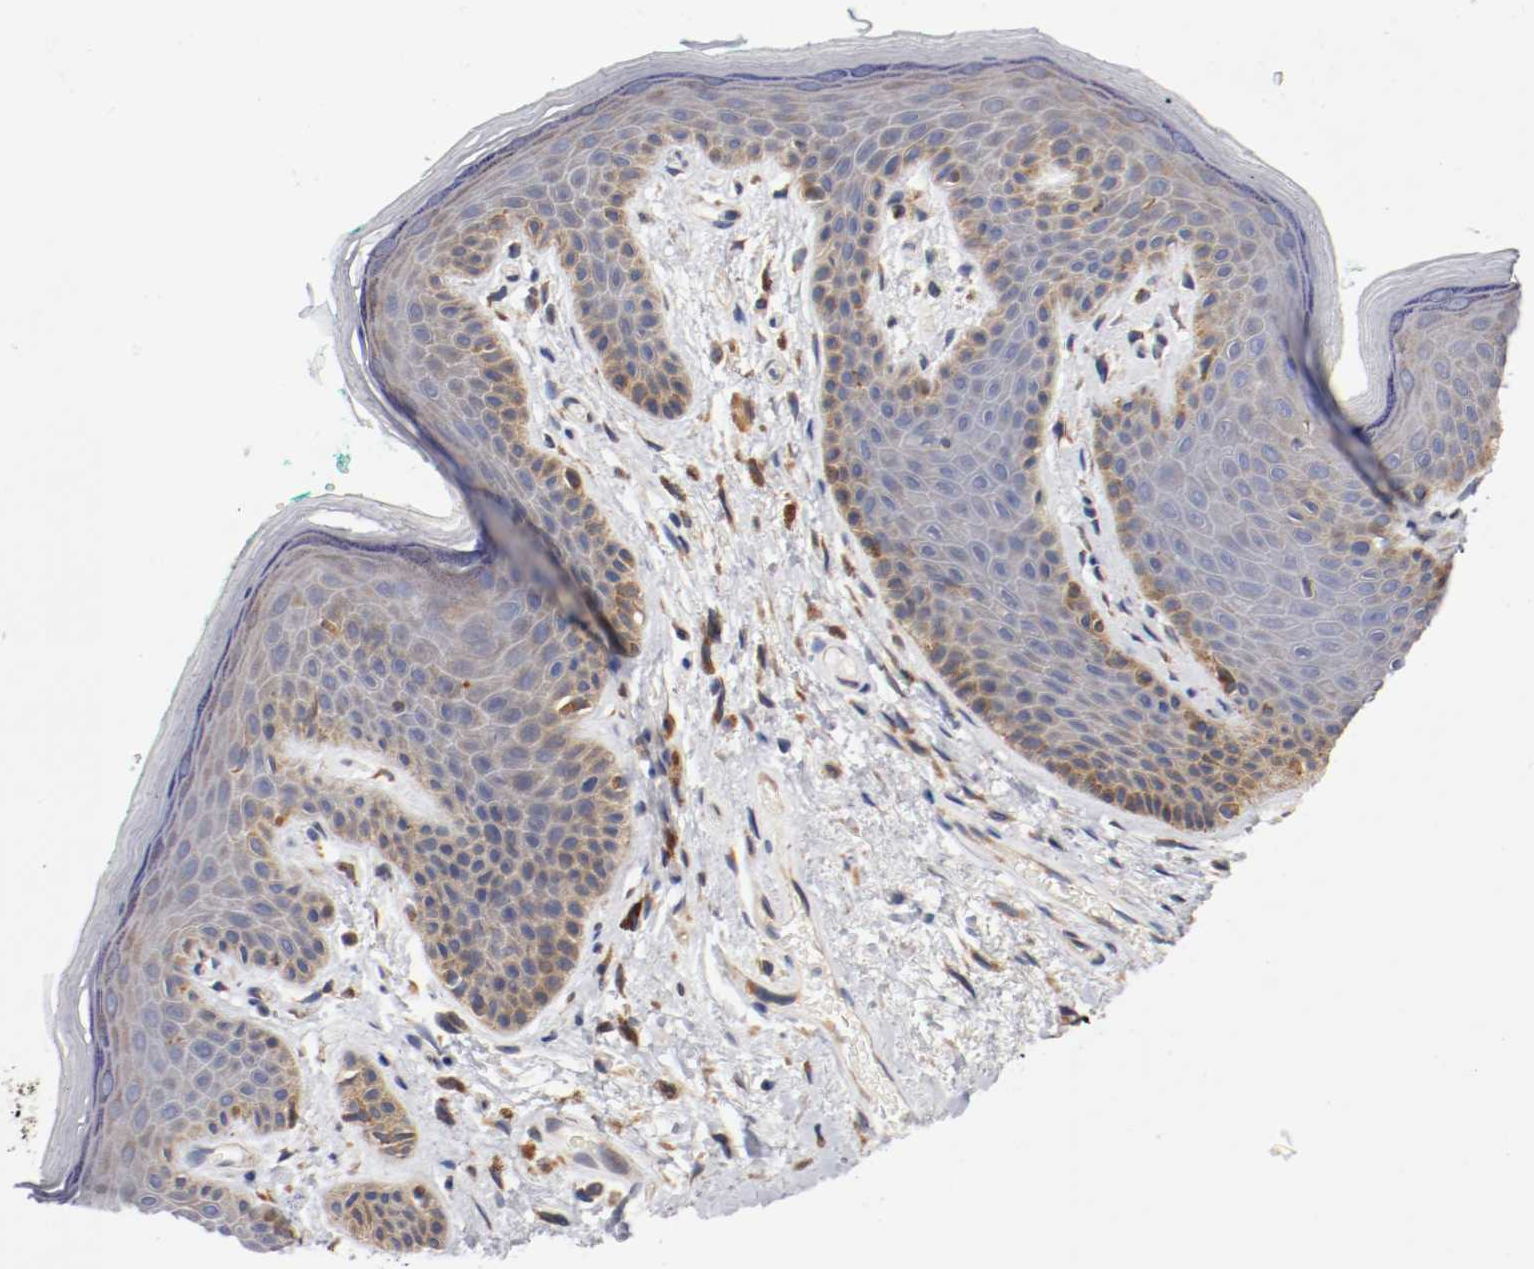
{"staining": {"intensity": "weak", "quantity": "25%-75%", "location": "cytoplasmic/membranous"}, "tissue": "skin", "cell_type": "Epidermal cells", "image_type": "normal", "snomed": [{"axis": "morphology", "description": "Normal tissue, NOS"}, {"axis": "topography", "description": "Anal"}], "caption": "Immunohistochemistry (IHC) (DAB) staining of benign skin displays weak cytoplasmic/membranous protein positivity in about 25%-75% of epidermal cells.", "gene": "TNFSF12", "patient": {"sex": "male", "age": 74}}